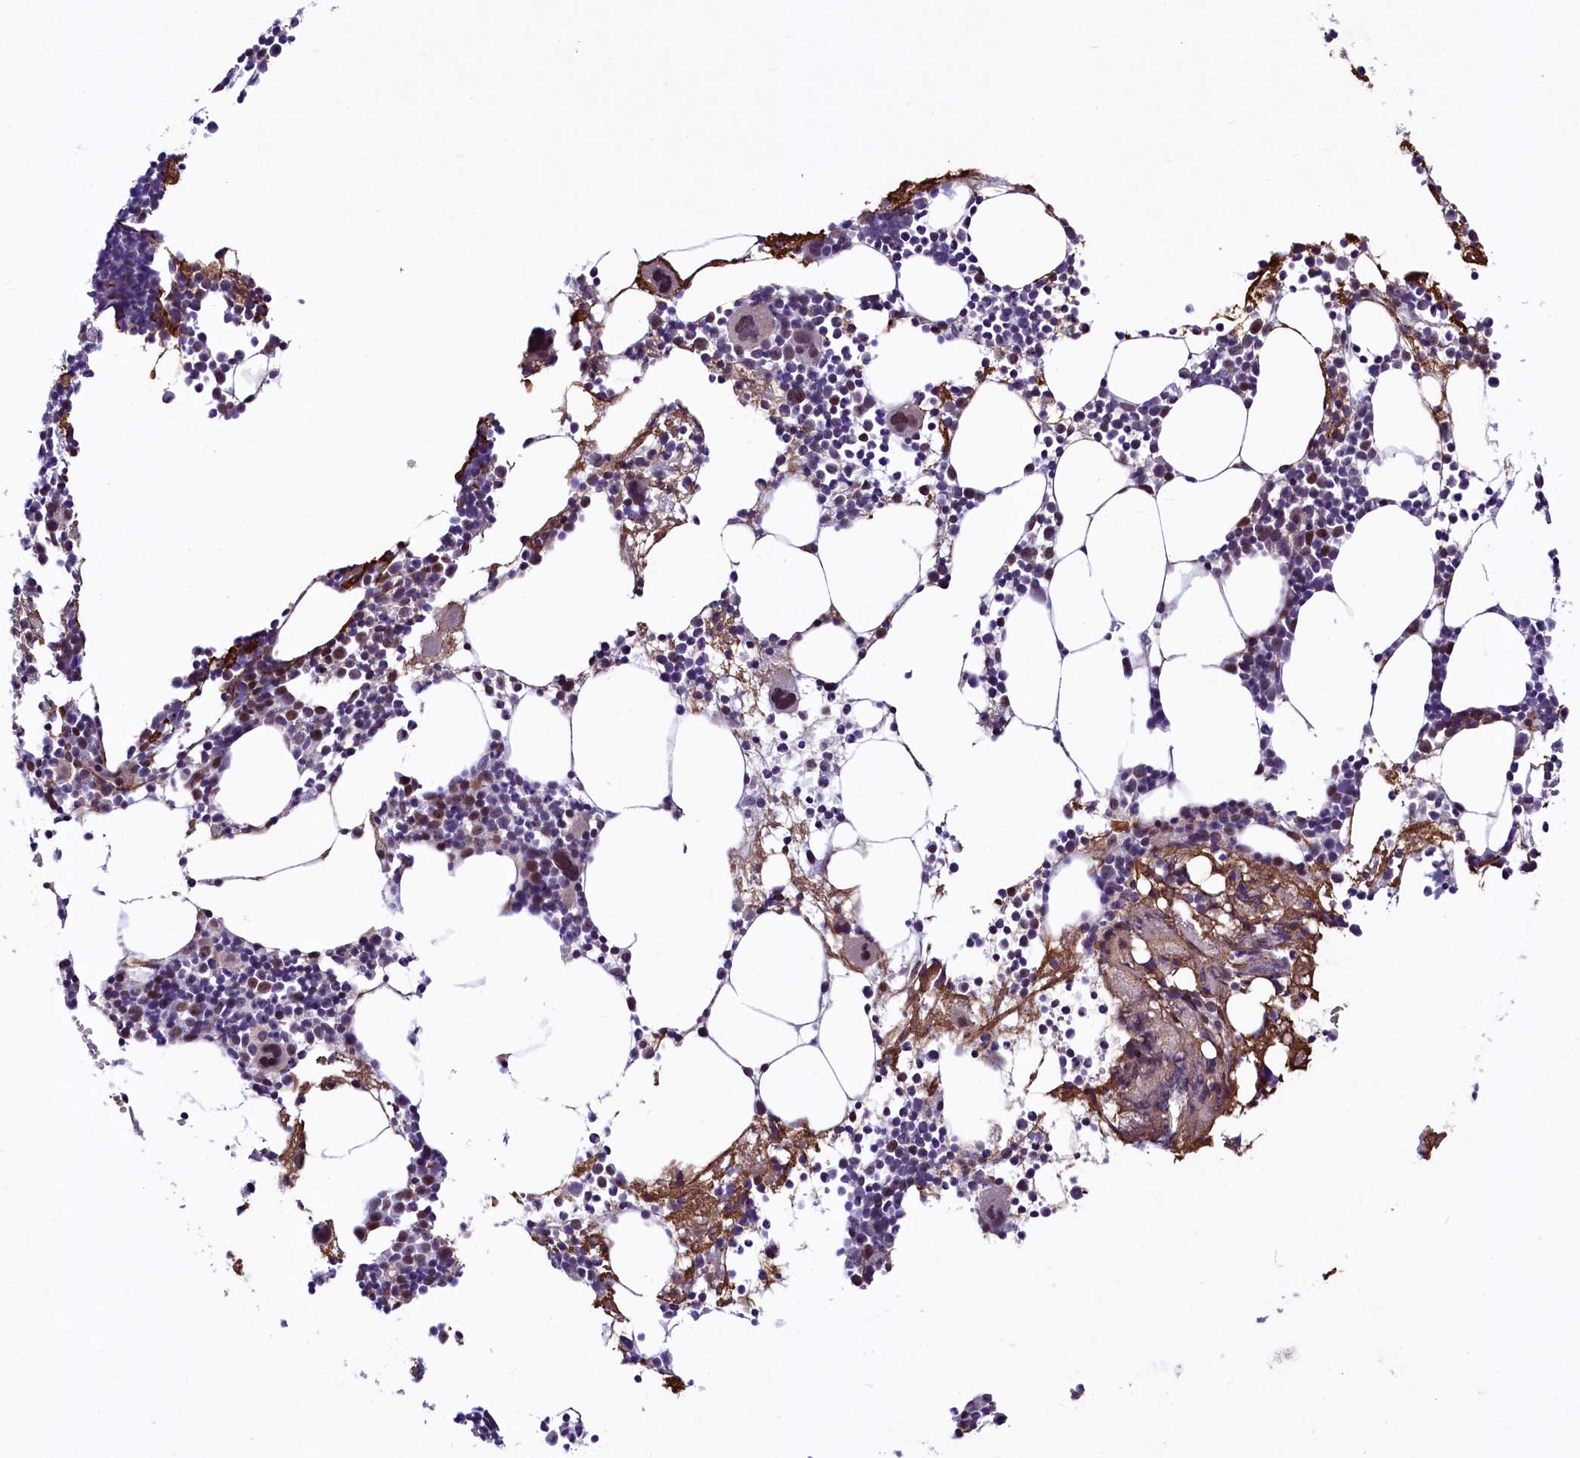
{"staining": {"intensity": "moderate", "quantity": "<25%", "location": "nuclear"}, "tissue": "bone marrow", "cell_type": "Hematopoietic cells", "image_type": "normal", "snomed": [{"axis": "morphology", "description": "Normal tissue, NOS"}, {"axis": "topography", "description": "Bone marrow"}], "caption": "This image demonstrates IHC staining of unremarkable bone marrow, with low moderate nuclear positivity in approximately <25% of hematopoietic cells.", "gene": "LEUTX", "patient": {"sex": "female", "age": 52}}